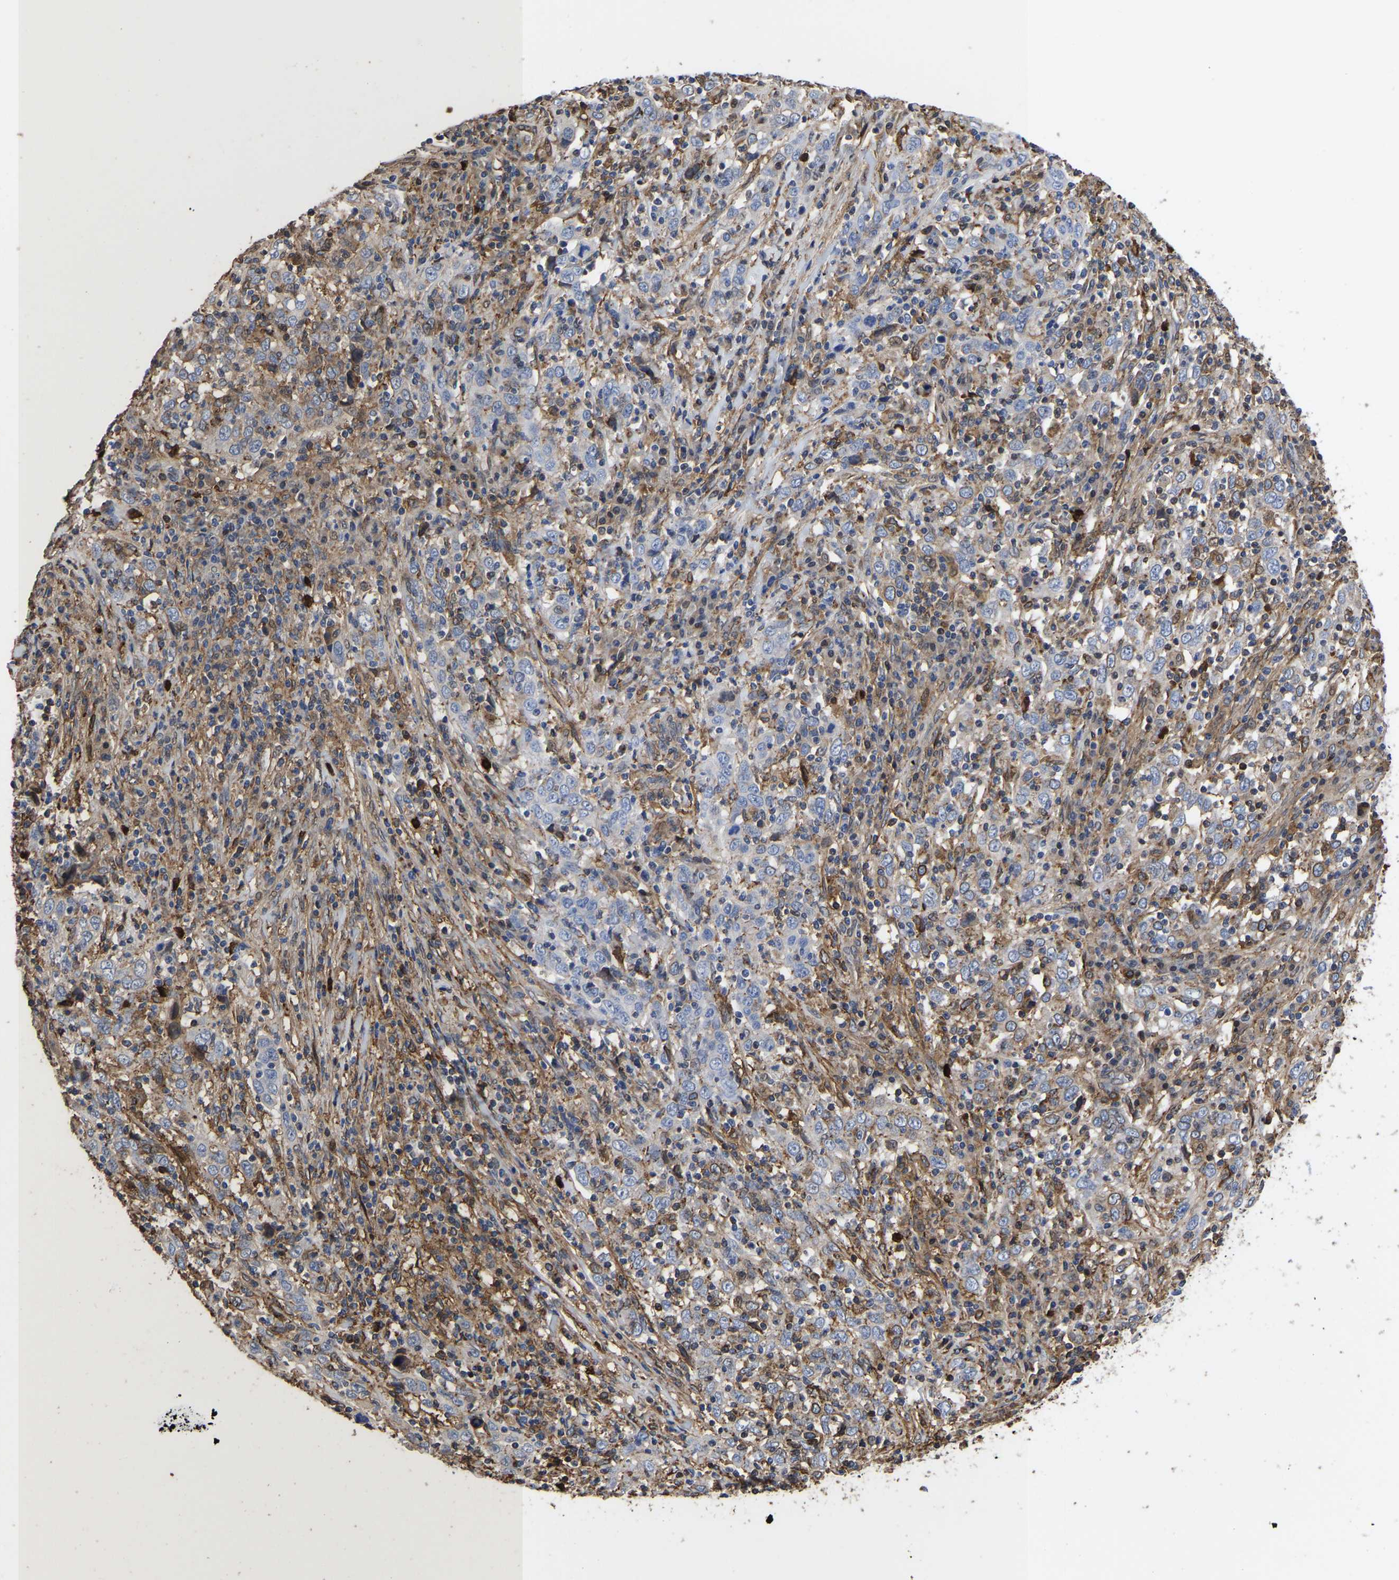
{"staining": {"intensity": "negative", "quantity": "none", "location": "none"}, "tissue": "cervical cancer", "cell_type": "Tumor cells", "image_type": "cancer", "snomed": [{"axis": "morphology", "description": "Squamous cell carcinoma, NOS"}, {"axis": "topography", "description": "Cervix"}], "caption": "Tumor cells are negative for brown protein staining in cervical cancer.", "gene": "LIF", "patient": {"sex": "female", "age": 46}}